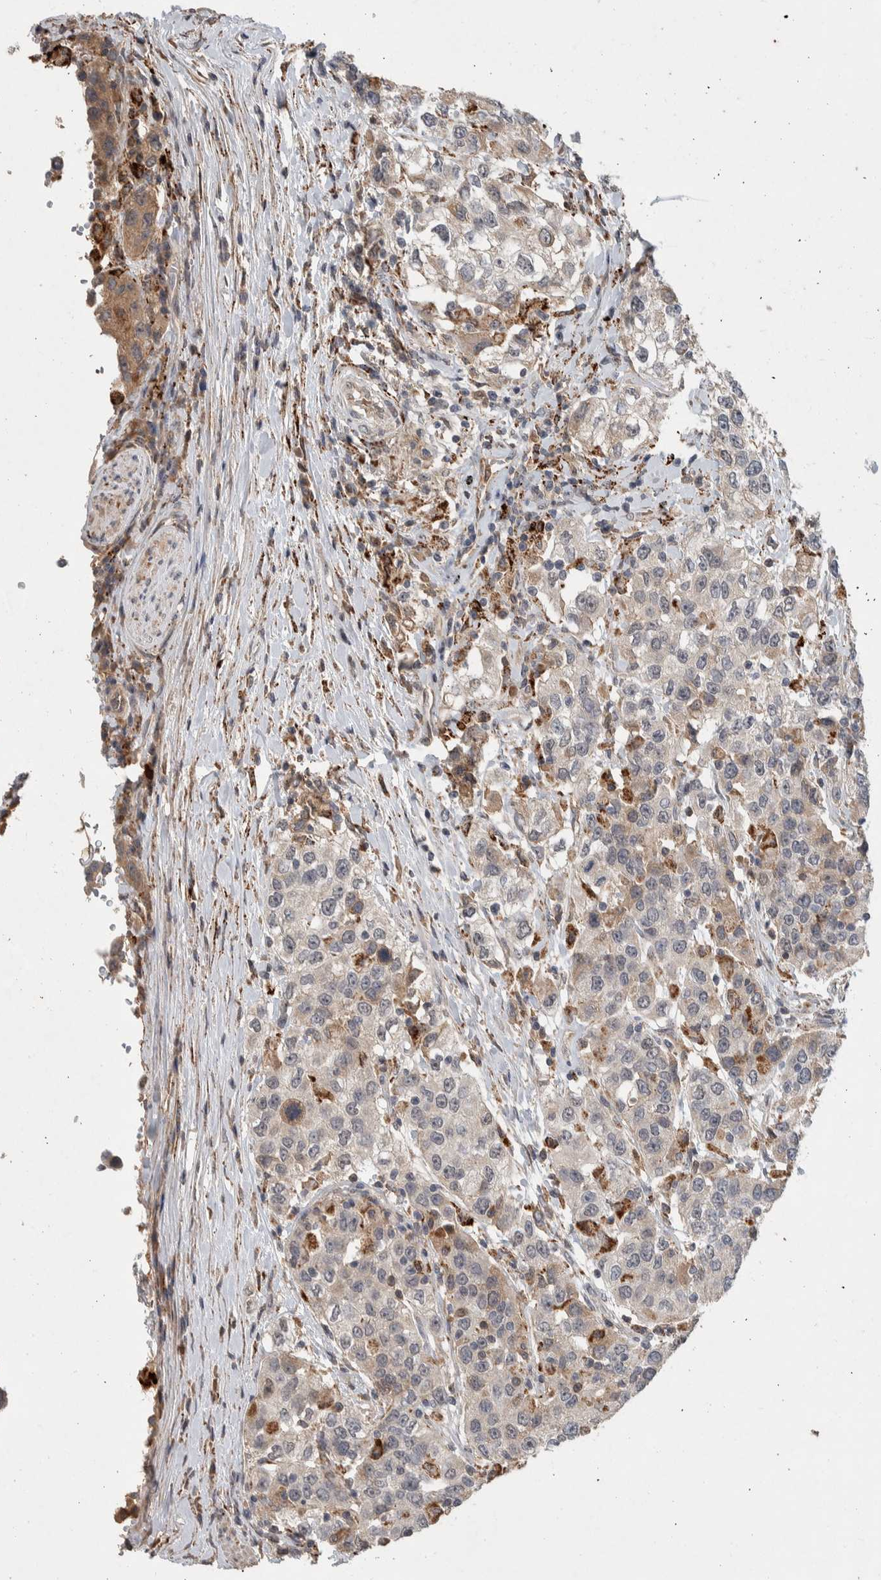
{"staining": {"intensity": "weak", "quantity": "<25%", "location": "cytoplasmic/membranous"}, "tissue": "urothelial cancer", "cell_type": "Tumor cells", "image_type": "cancer", "snomed": [{"axis": "morphology", "description": "Urothelial carcinoma, High grade"}, {"axis": "topography", "description": "Urinary bladder"}], "caption": "The immunohistochemistry micrograph has no significant positivity in tumor cells of urothelial cancer tissue. (DAB (3,3'-diaminobenzidine) immunohistochemistry, high magnification).", "gene": "CHRM3", "patient": {"sex": "female", "age": 80}}